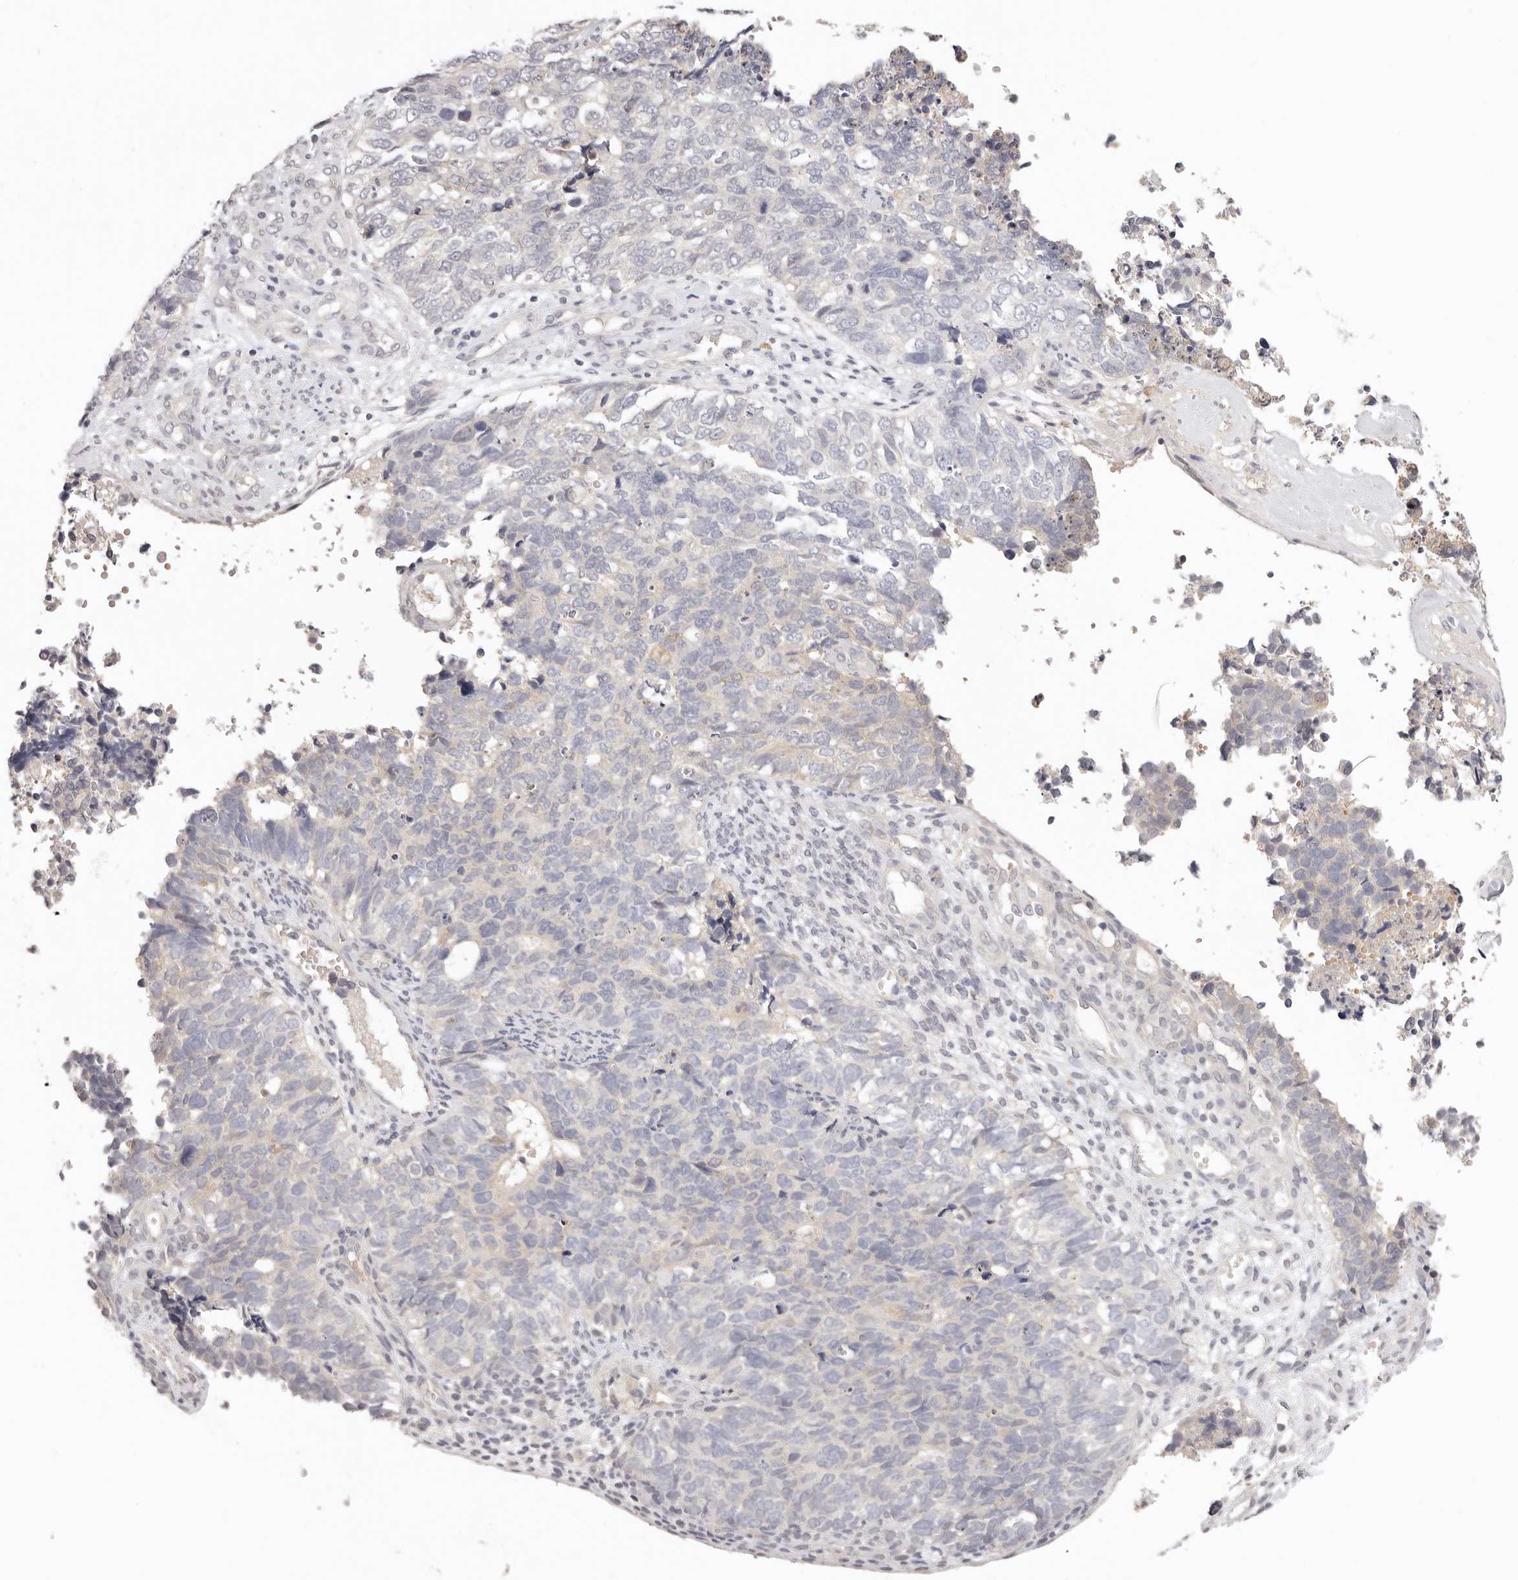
{"staining": {"intensity": "weak", "quantity": "<25%", "location": "cytoplasmic/membranous"}, "tissue": "cervical cancer", "cell_type": "Tumor cells", "image_type": "cancer", "snomed": [{"axis": "morphology", "description": "Squamous cell carcinoma, NOS"}, {"axis": "topography", "description": "Cervix"}], "caption": "High power microscopy image of an immunohistochemistry (IHC) image of cervical cancer, revealing no significant positivity in tumor cells.", "gene": "GGPS1", "patient": {"sex": "female", "age": 63}}